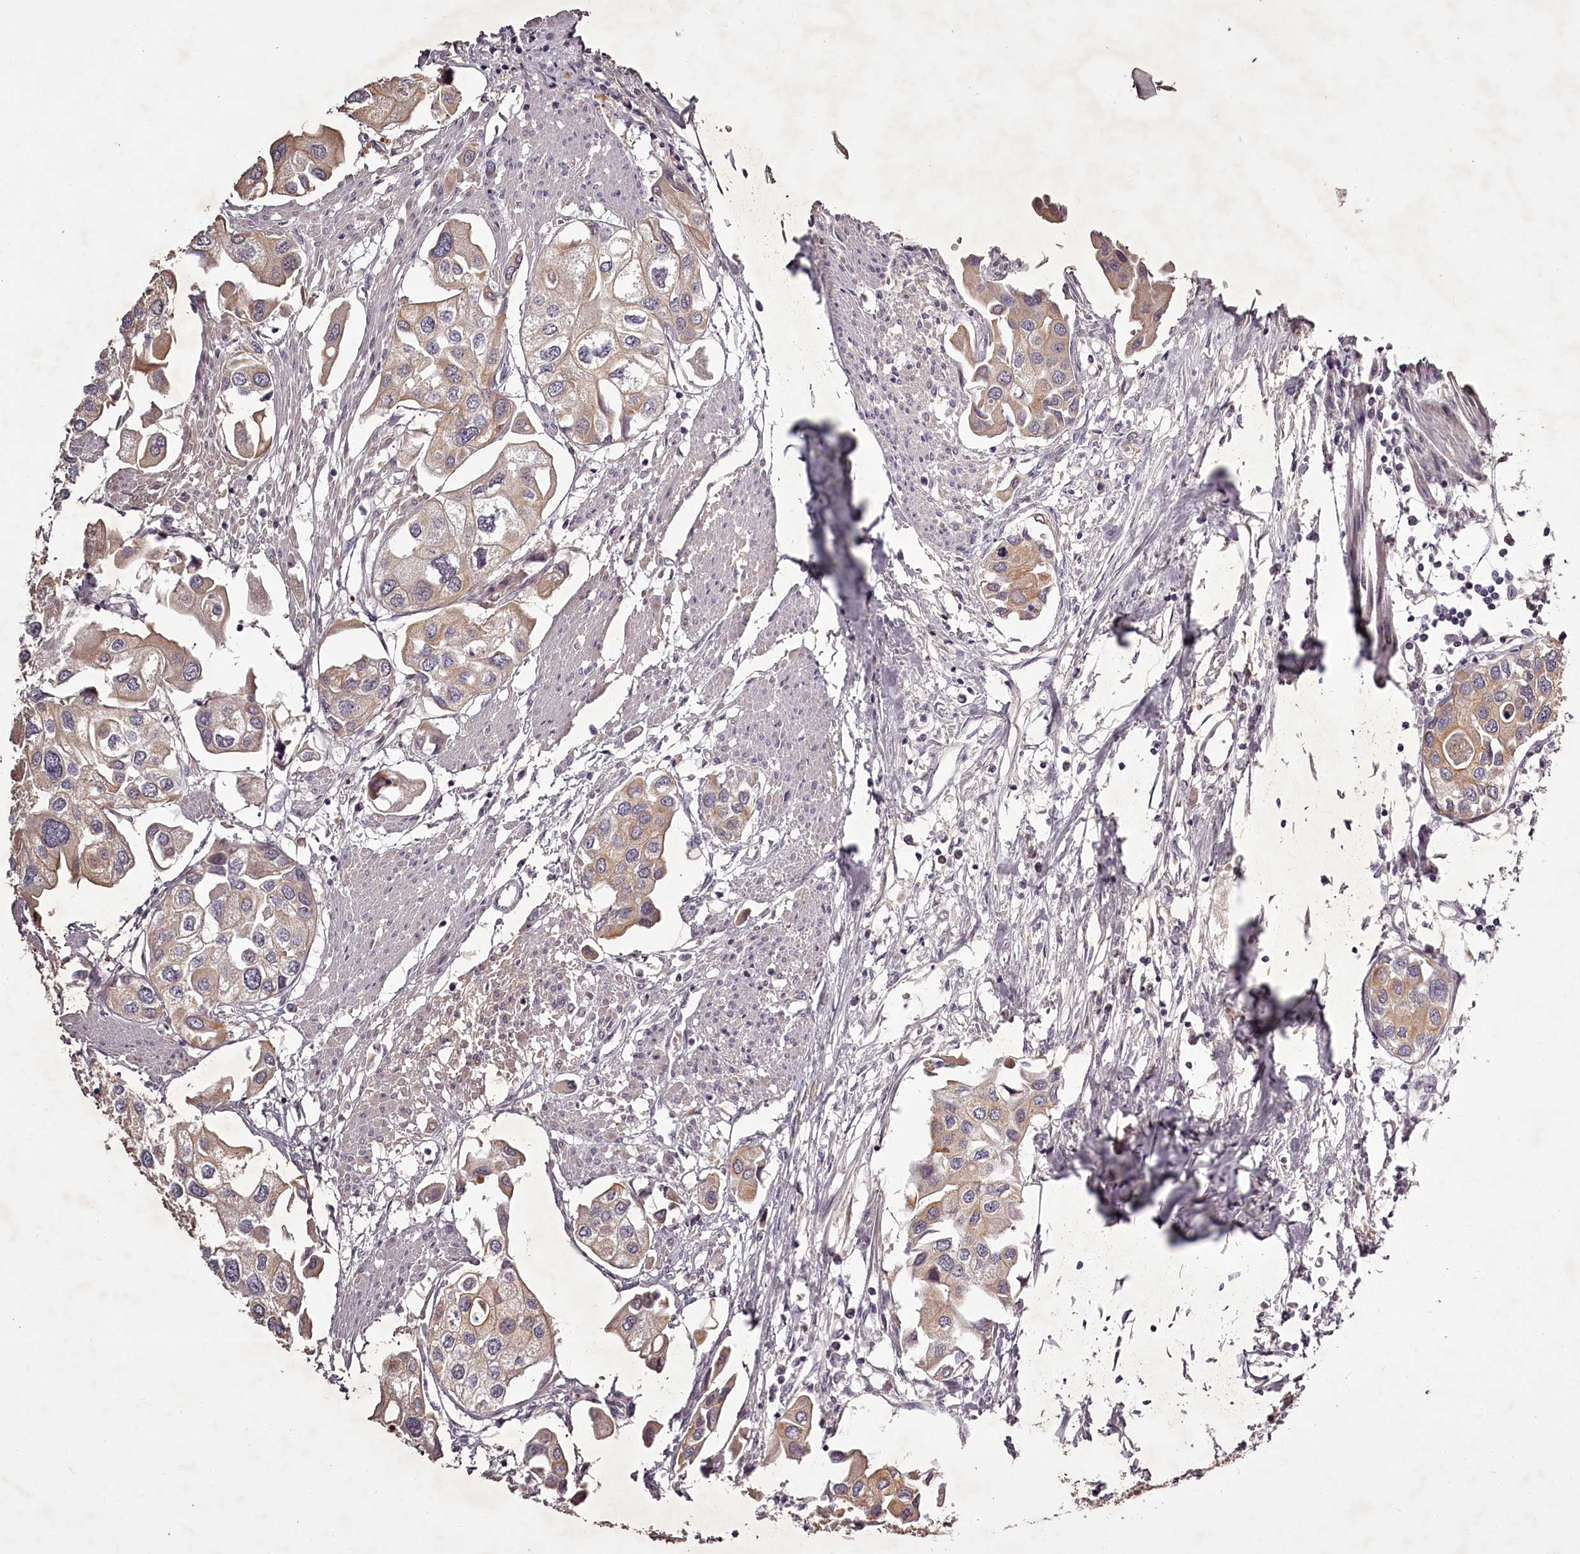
{"staining": {"intensity": "moderate", "quantity": "25%-75%", "location": "cytoplasmic/membranous"}, "tissue": "urothelial cancer", "cell_type": "Tumor cells", "image_type": "cancer", "snomed": [{"axis": "morphology", "description": "Urothelial carcinoma, High grade"}, {"axis": "topography", "description": "Urinary bladder"}], "caption": "Urothelial cancer stained with DAB (3,3'-diaminobenzidine) immunohistochemistry exhibits medium levels of moderate cytoplasmic/membranous expression in approximately 25%-75% of tumor cells. (DAB IHC, brown staining for protein, blue staining for nuclei).", "gene": "RBMXL2", "patient": {"sex": "male", "age": 64}}